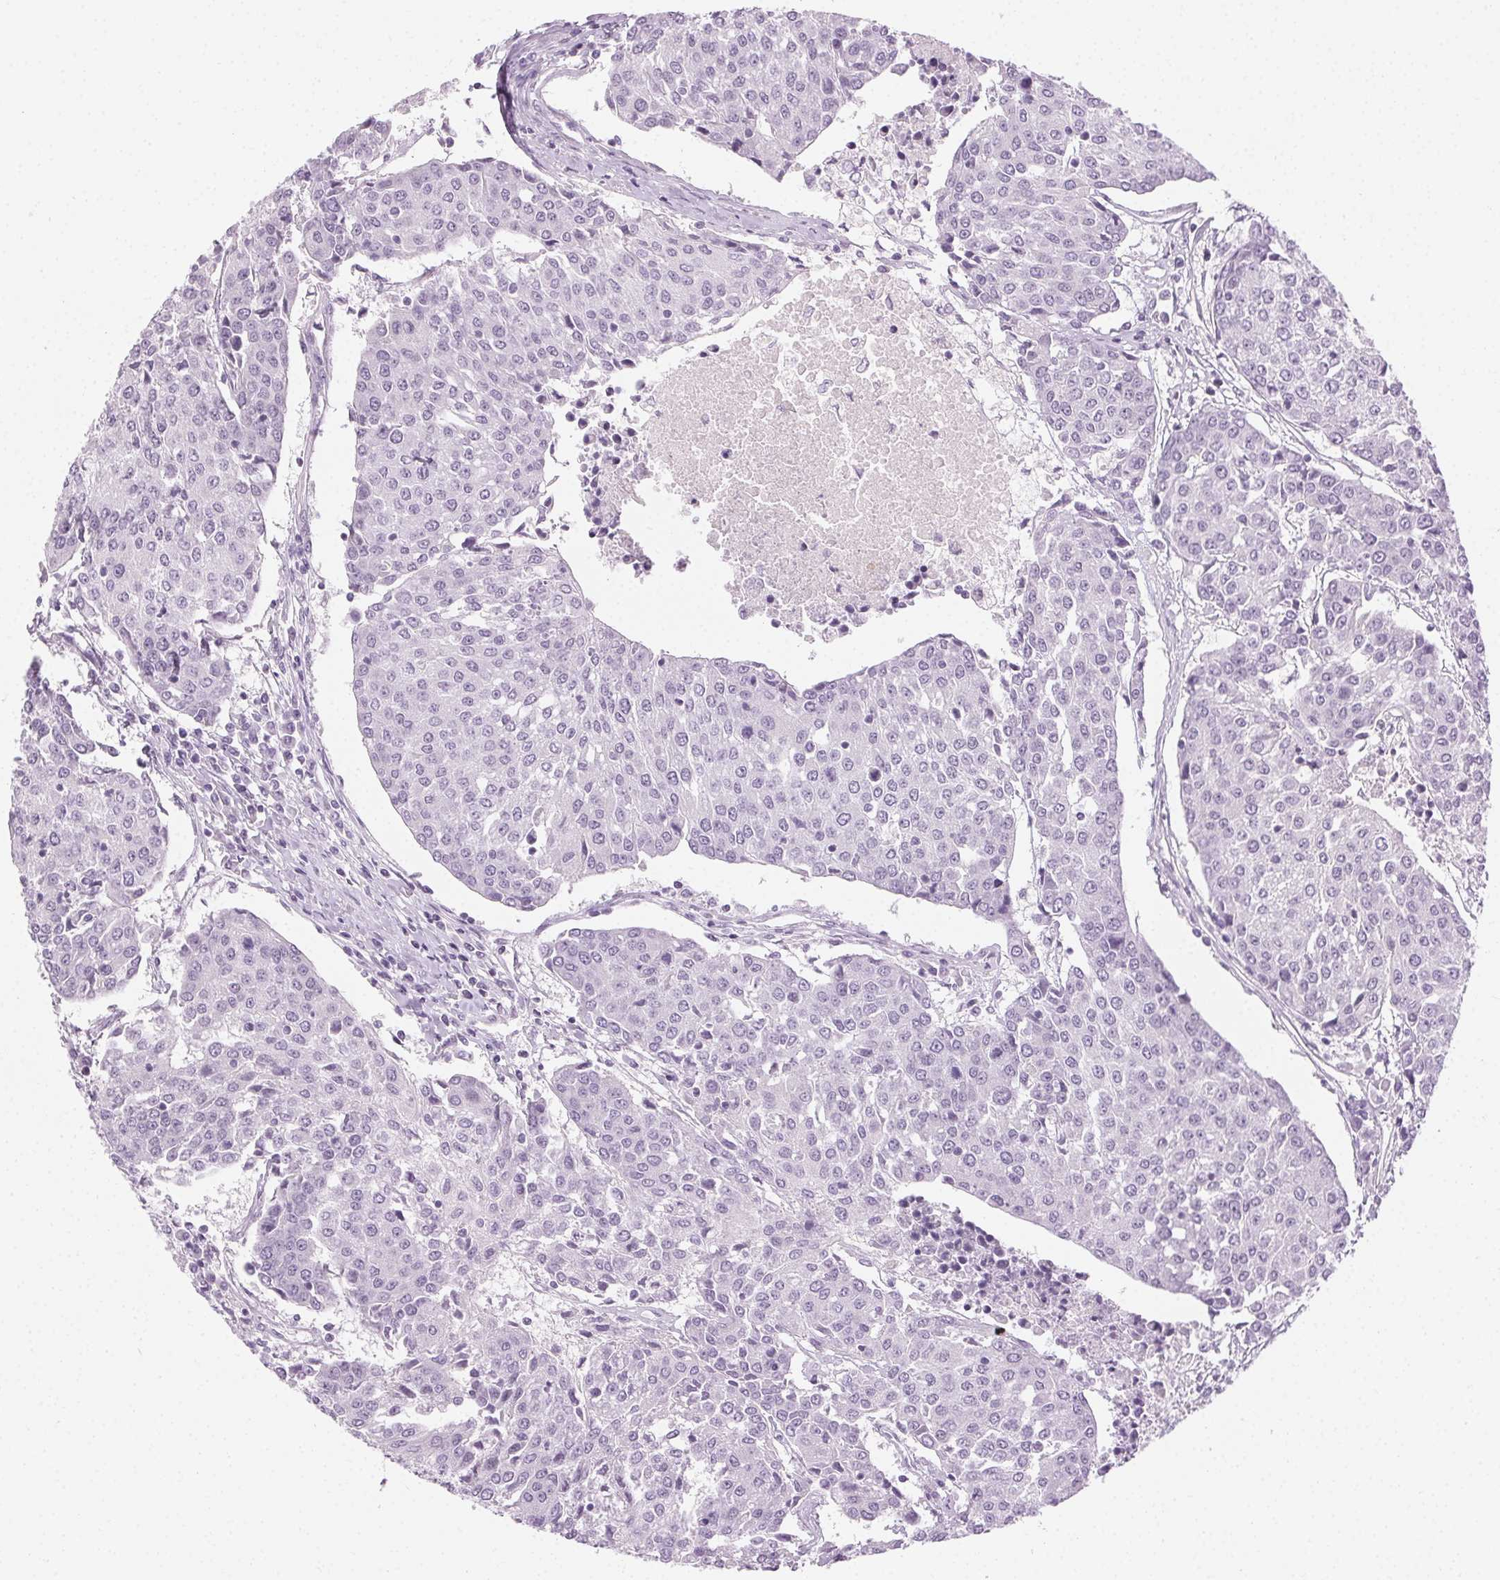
{"staining": {"intensity": "negative", "quantity": "none", "location": "none"}, "tissue": "urothelial cancer", "cell_type": "Tumor cells", "image_type": "cancer", "snomed": [{"axis": "morphology", "description": "Urothelial carcinoma, High grade"}, {"axis": "topography", "description": "Urinary bladder"}], "caption": "Urothelial carcinoma (high-grade) stained for a protein using immunohistochemistry (IHC) displays no expression tumor cells.", "gene": "AIF1L", "patient": {"sex": "female", "age": 85}}